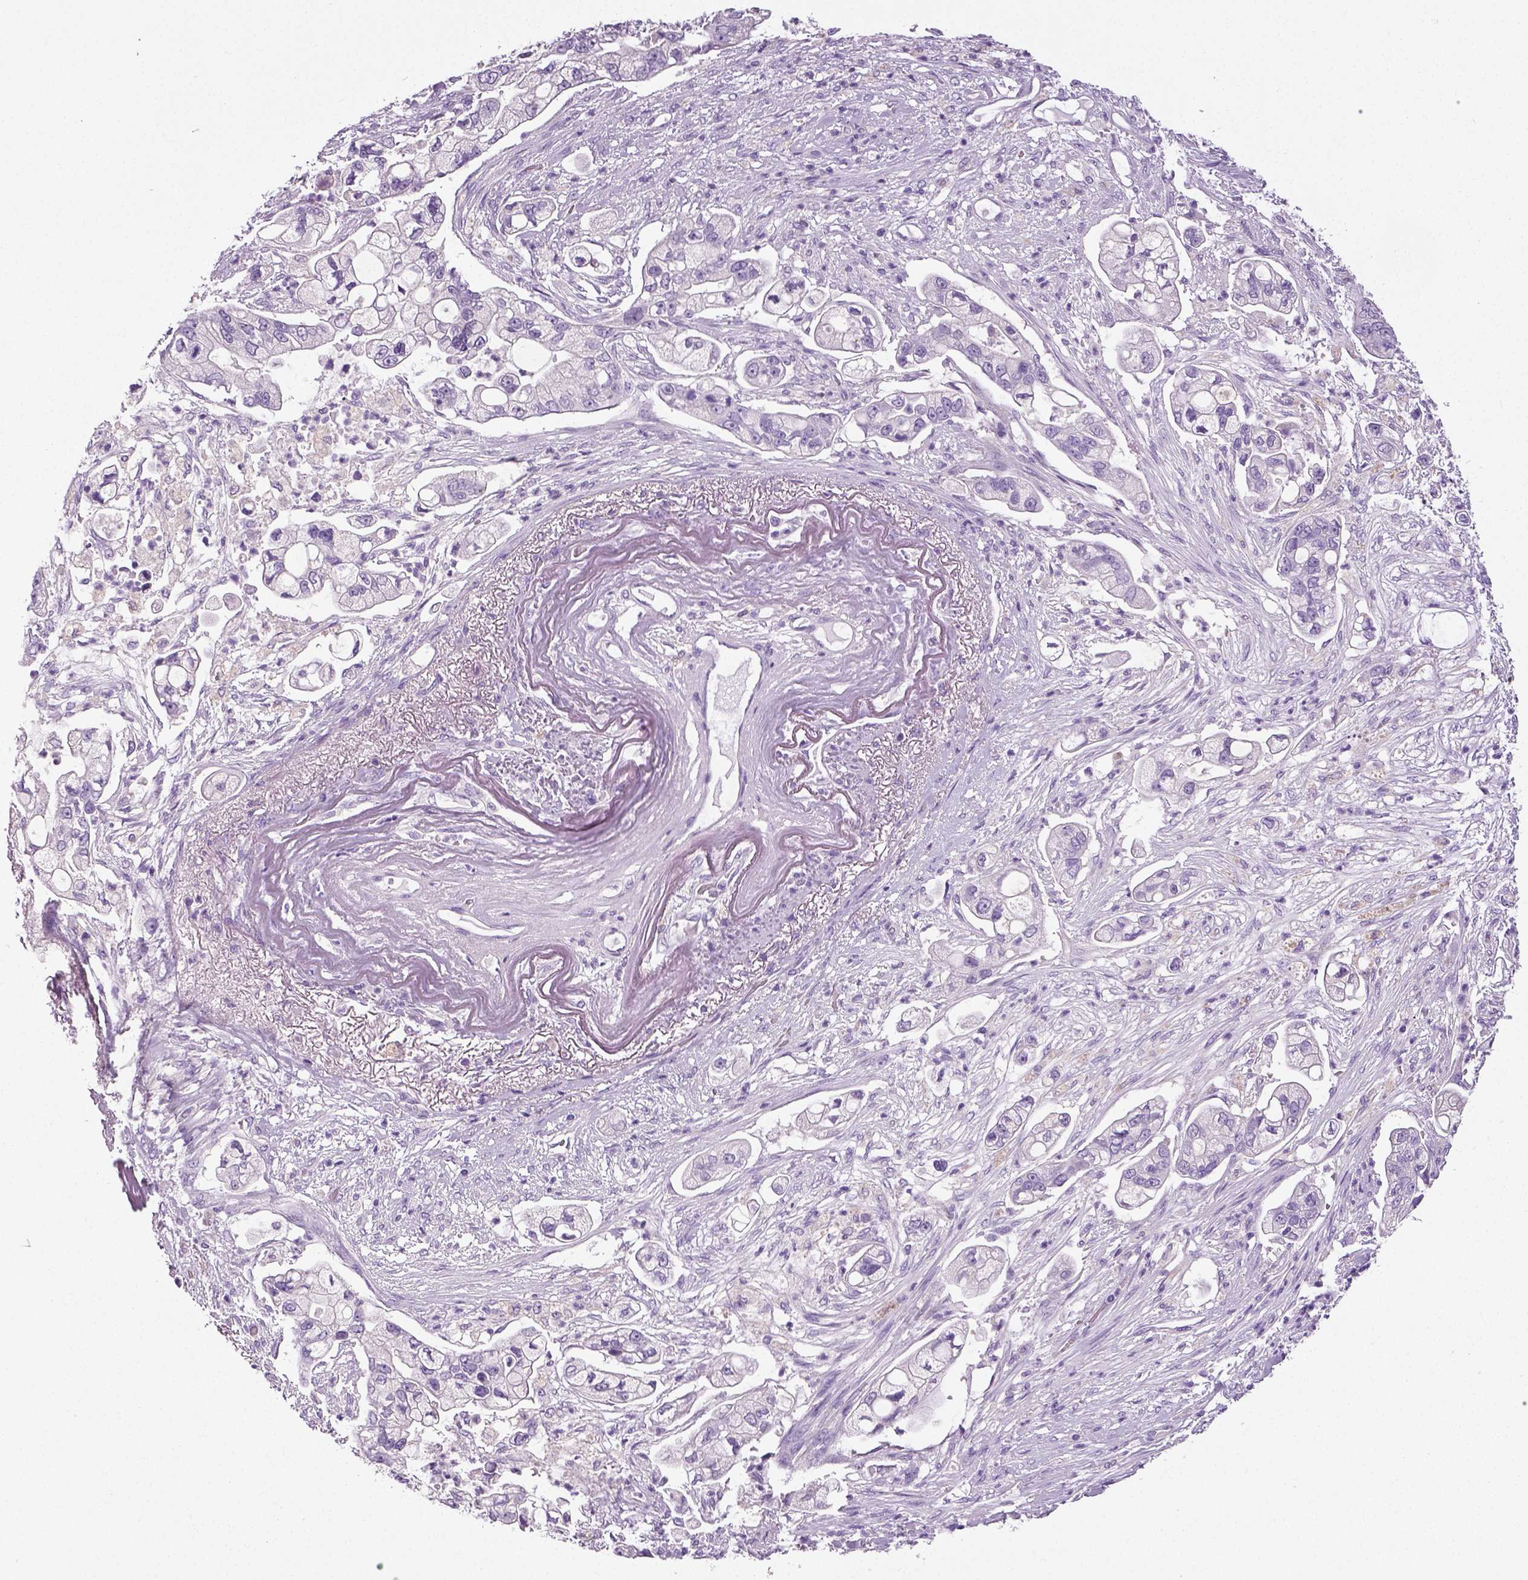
{"staining": {"intensity": "negative", "quantity": "none", "location": "none"}, "tissue": "pancreatic cancer", "cell_type": "Tumor cells", "image_type": "cancer", "snomed": [{"axis": "morphology", "description": "Adenocarcinoma, NOS"}, {"axis": "topography", "description": "Pancreas"}], "caption": "Immunohistochemistry of pancreatic adenocarcinoma exhibits no positivity in tumor cells.", "gene": "NECAB2", "patient": {"sex": "female", "age": 69}}